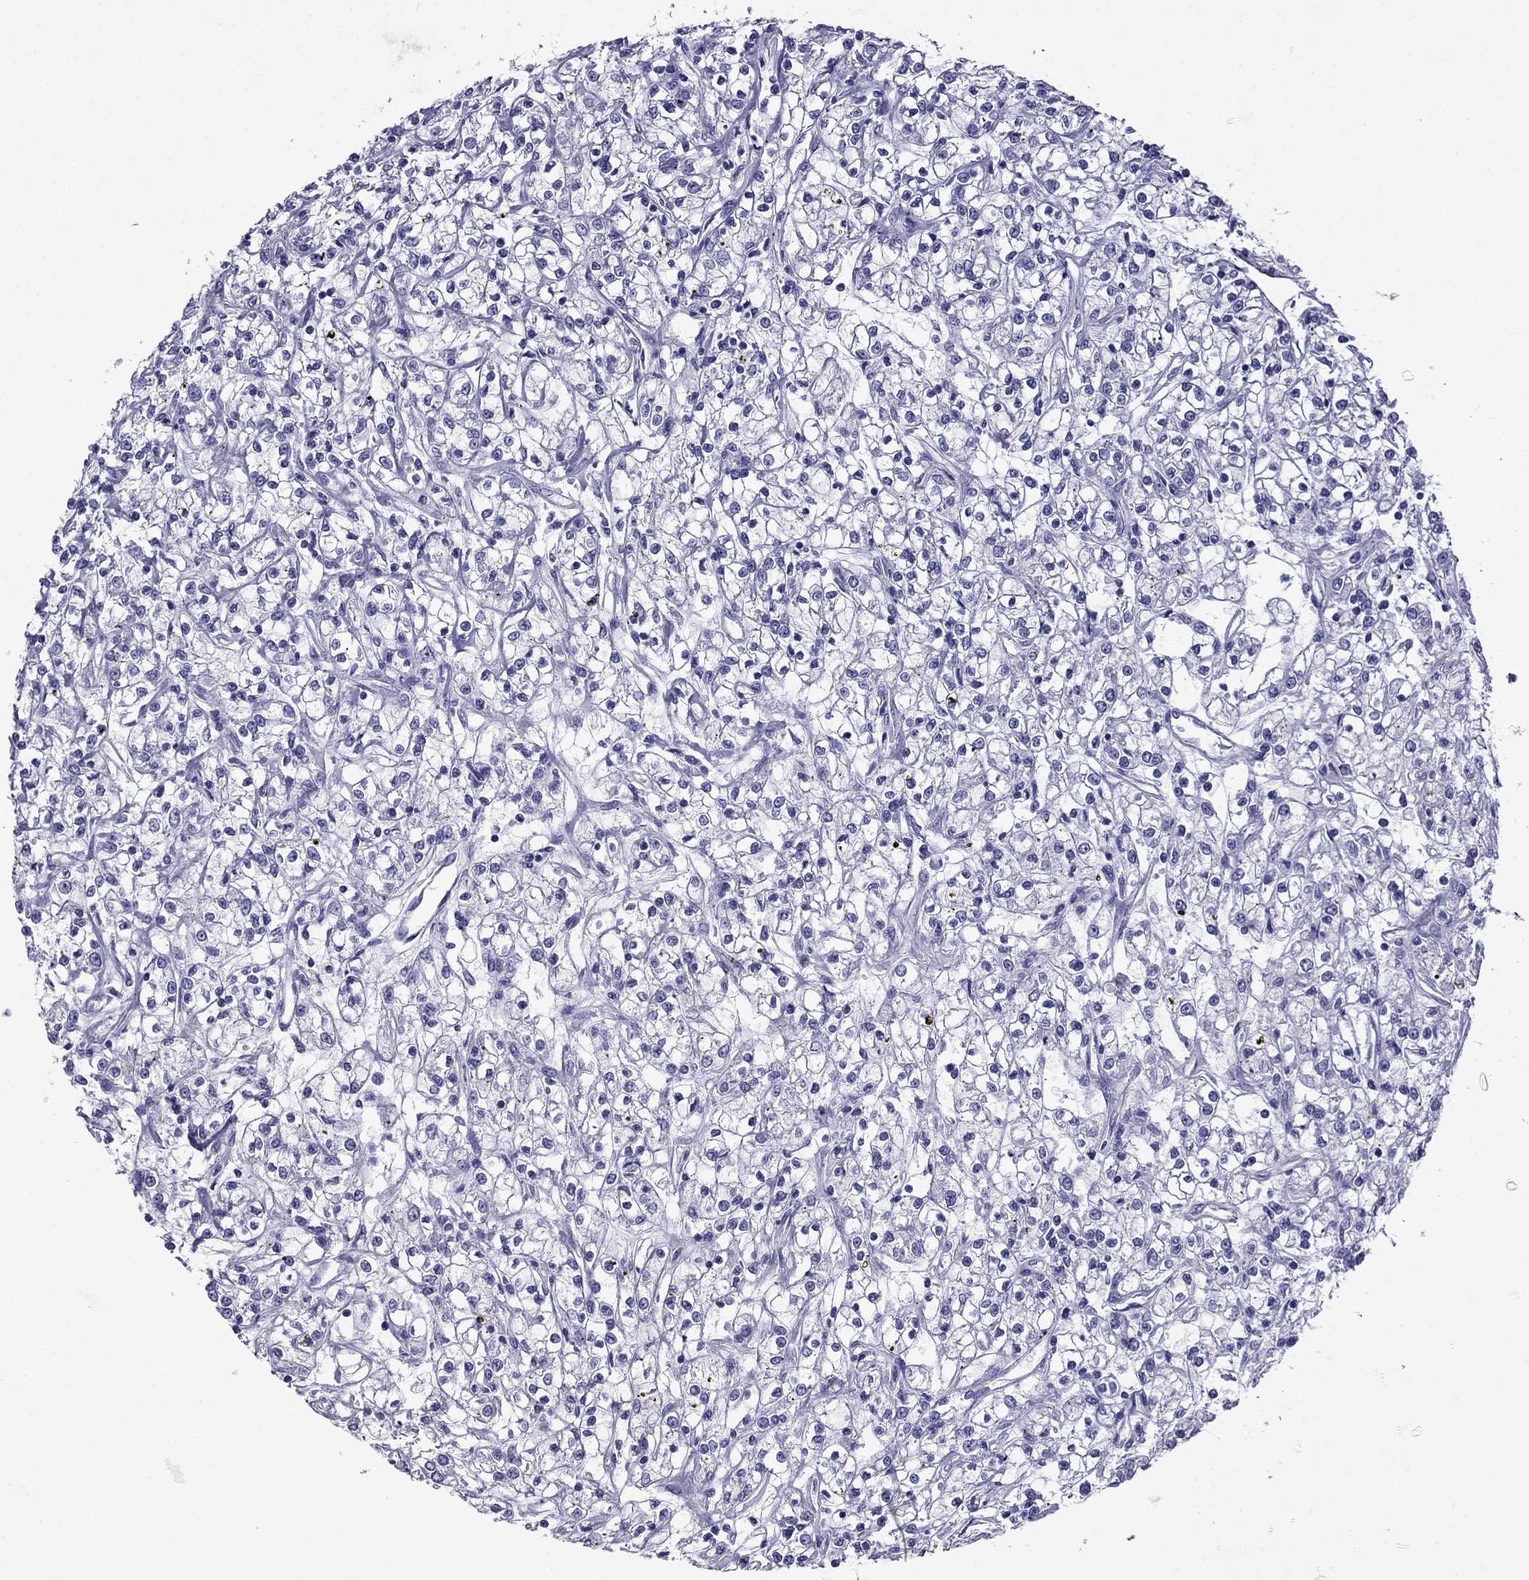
{"staining": {"intensity": "negative", "quantity": "none", "location": "none"}, "tissue": "renal cancer", "cell_type": "Tumor cells", "image_type": "cancer", "snomed": [{"axis": "morphology", "description": "Adenocarcinoma, NOS"}, {"axis": "topography", "description": "Kidney"}], "caption": "Tumor cells show no significant protein positivity in renal adenocarcinoma.", "gene": "SCNN1D", "patient": {"sex": "female", "age": 59}}